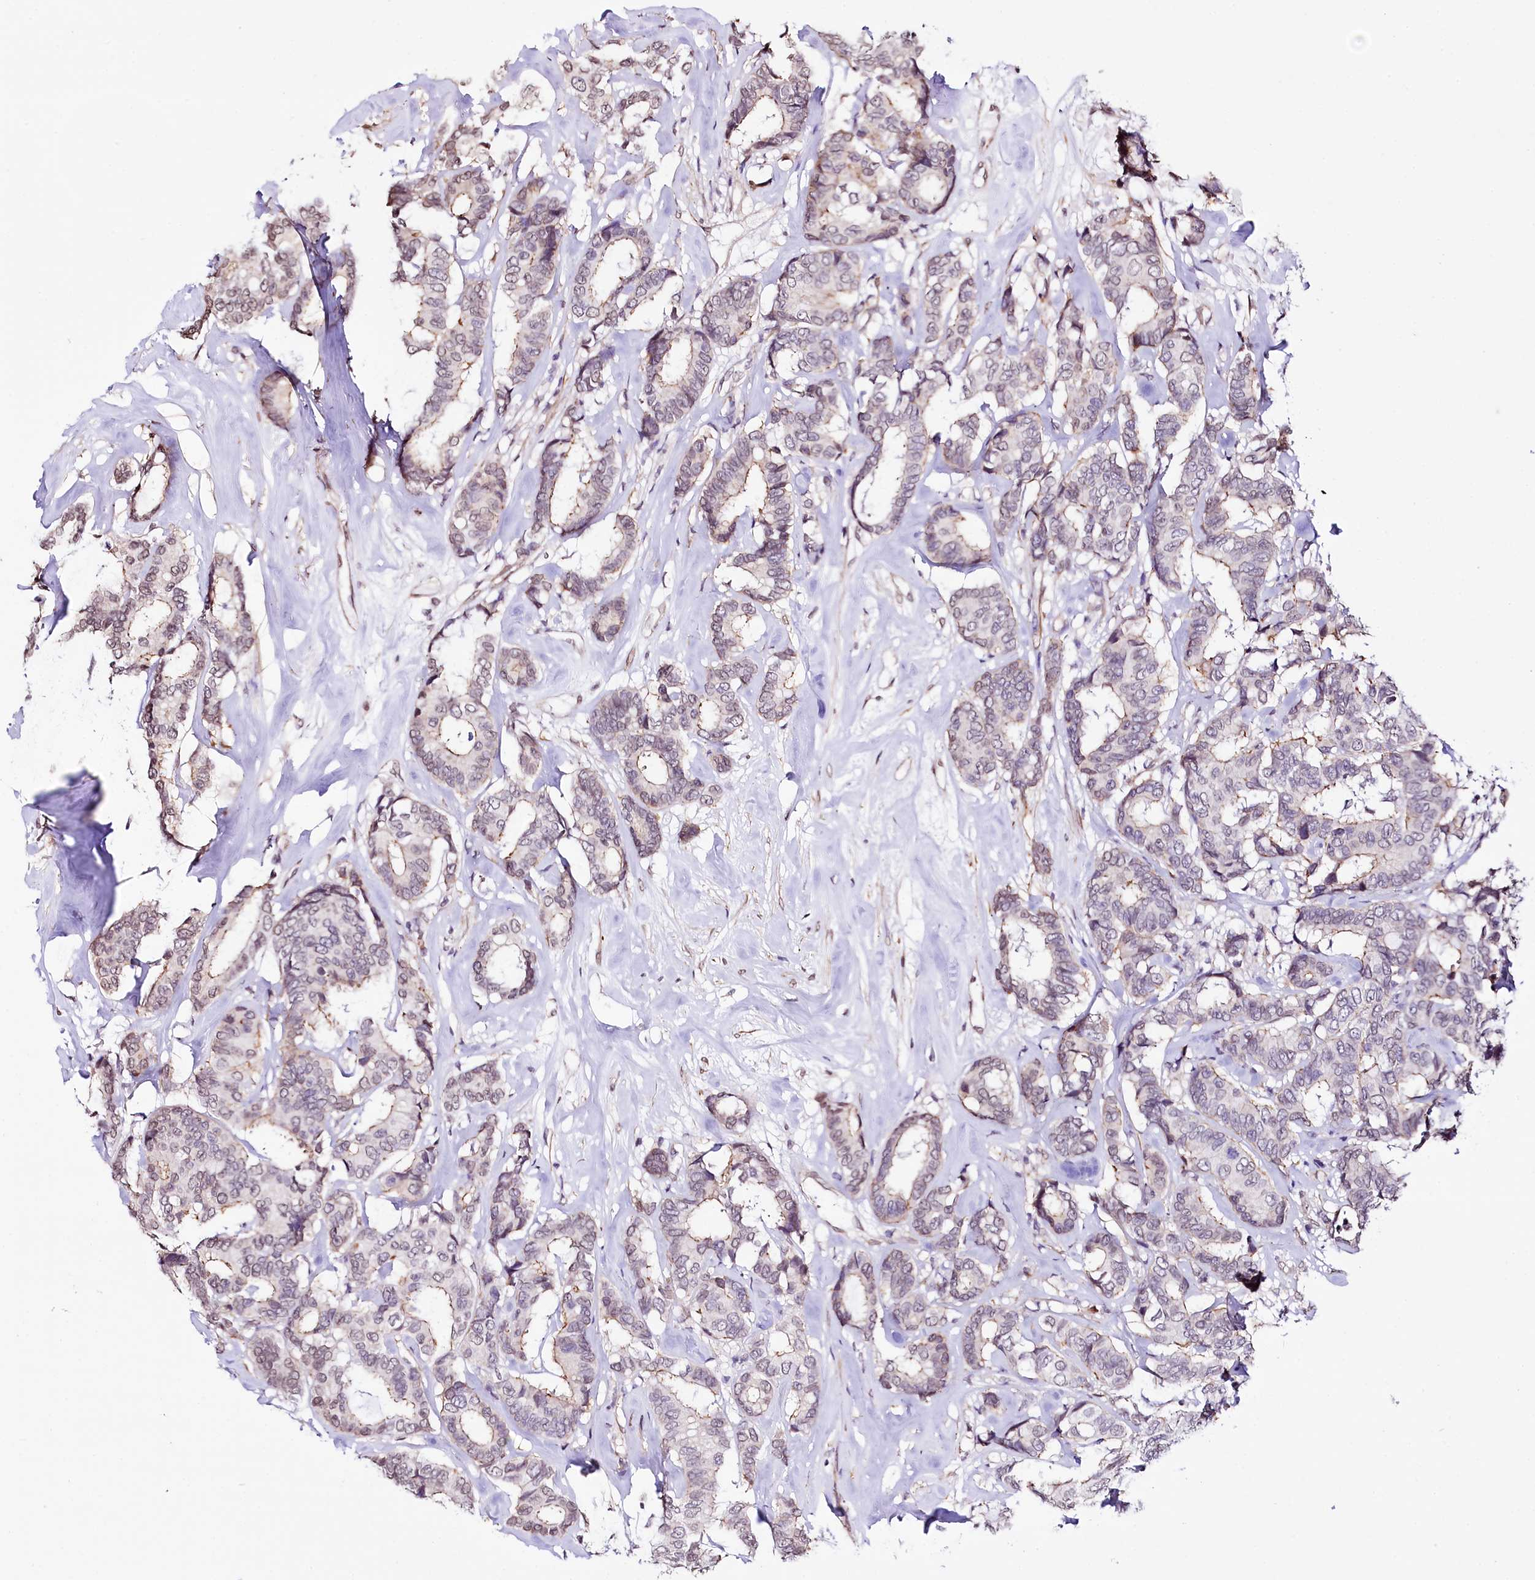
{"staining": {"intensity": "negative", "quantity": "none", "location": "none"}, "tissue": "breast cancer", "cell_type": "Tumor cells", "image_type": "cancer", "snomed": [{"axis": "morphology", "description": "Duct carcinoma"}, {"axis": "topography", "description": "Breast"}], "caption": "The photomicrograph demonstrates no significant staining in tumor cells of breast cancer (intraductal carcinoma).", "gene": "ST7", "patient": {"sex": "female", "age": 87}}